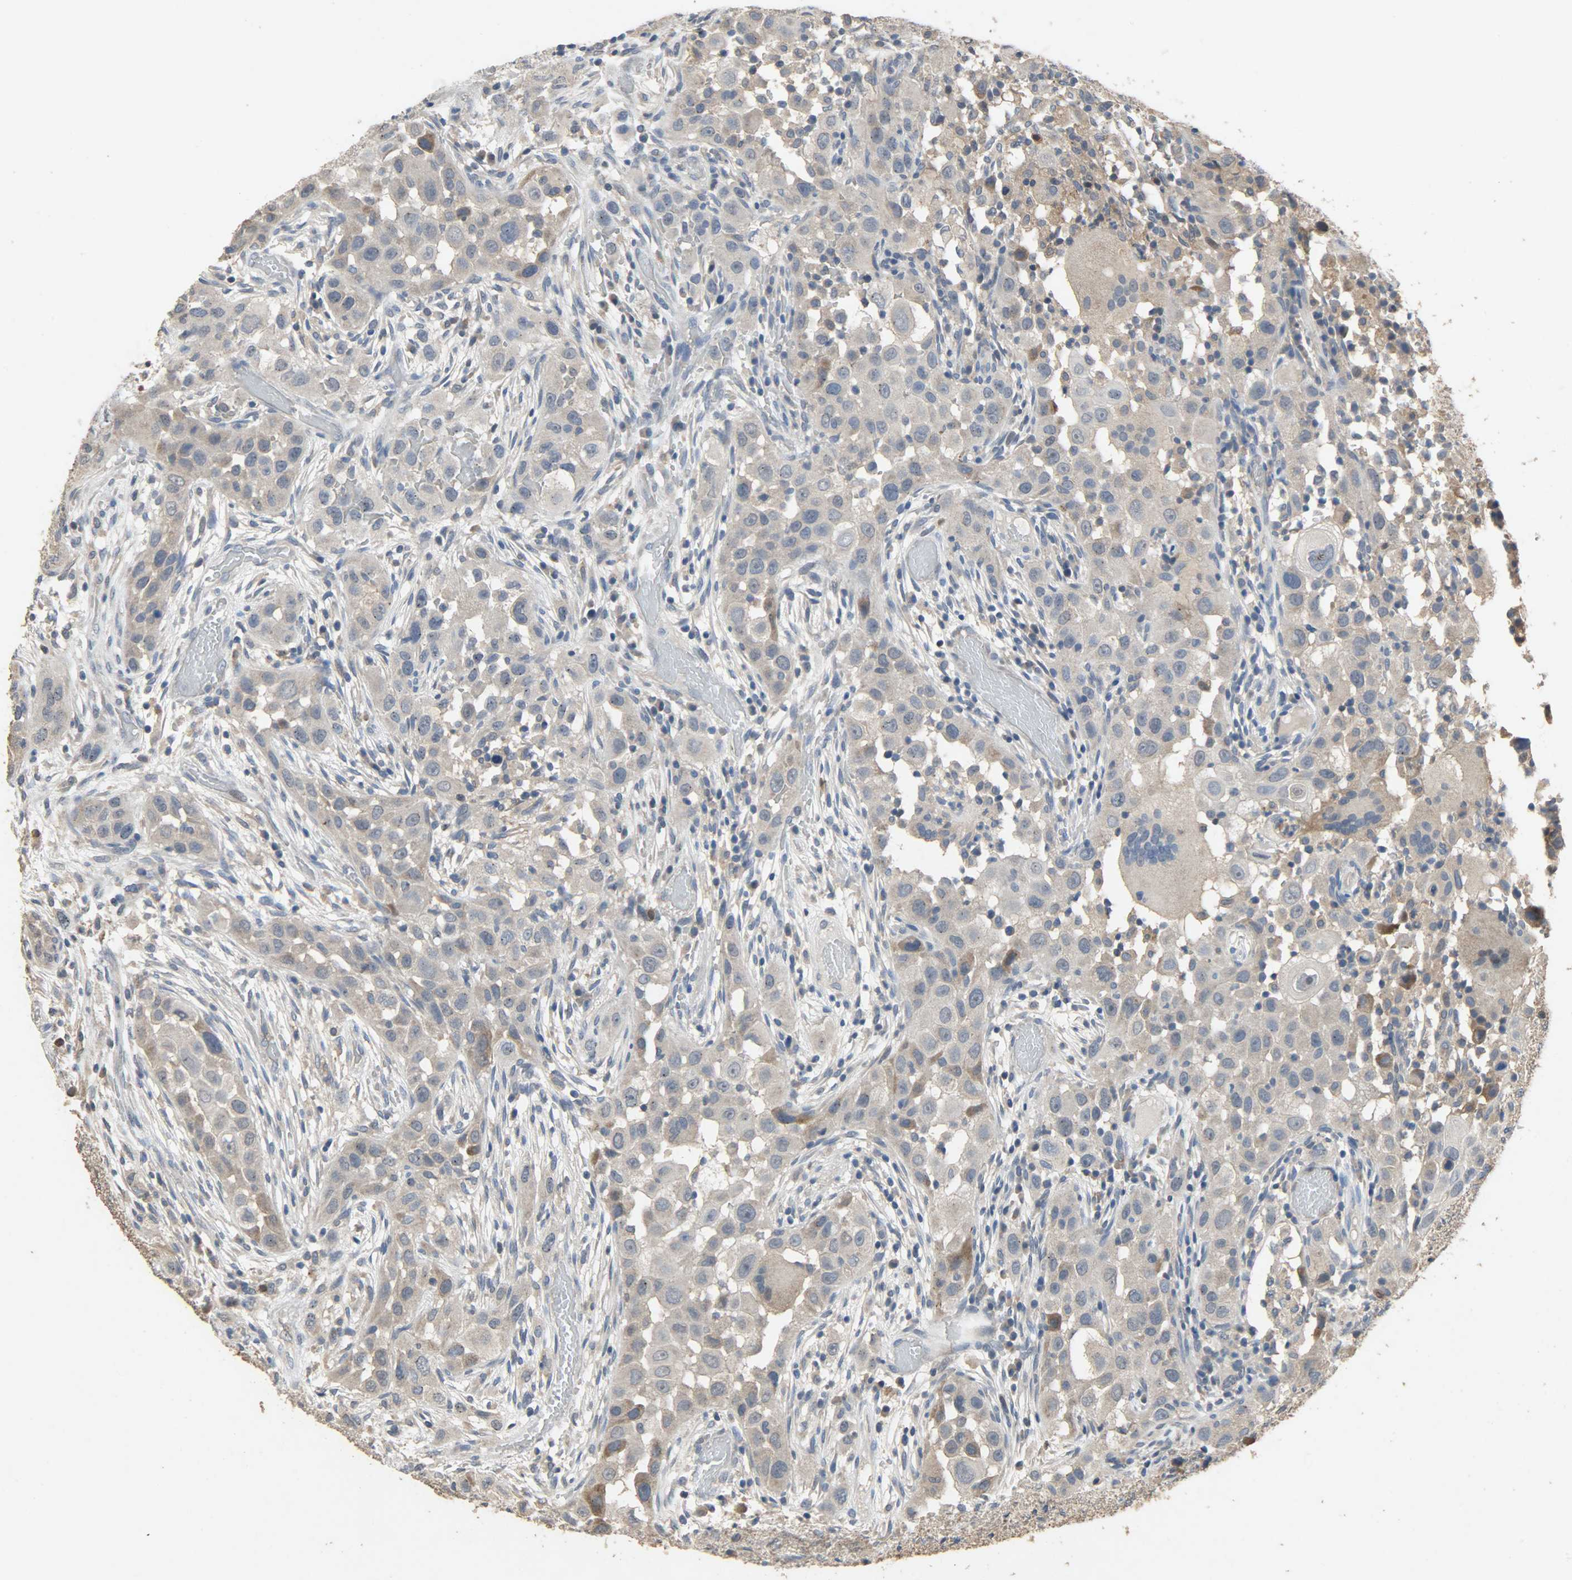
{"staining": {"intensity": "weak", "quantity": ">75%", "location": "cytoplasmic/membranous"}, "tissue": "head and neck cancer", "cell_type": "Tumor cells", "image_type": "cancer", "snomed": [{"axis": "morphology", "description": "Carcinoma, NOS"}, {"axis": "topography", "description": "Head-Neck"}], "caption": "About >75% of tumor cells in head and neck carcinoma reveal weak cytoplasmic/membranous protein staining as visualized by brown immunohistochemical staining.", "gene": "CDKN2C", "patient": {"sex": "male", "age": 87}}